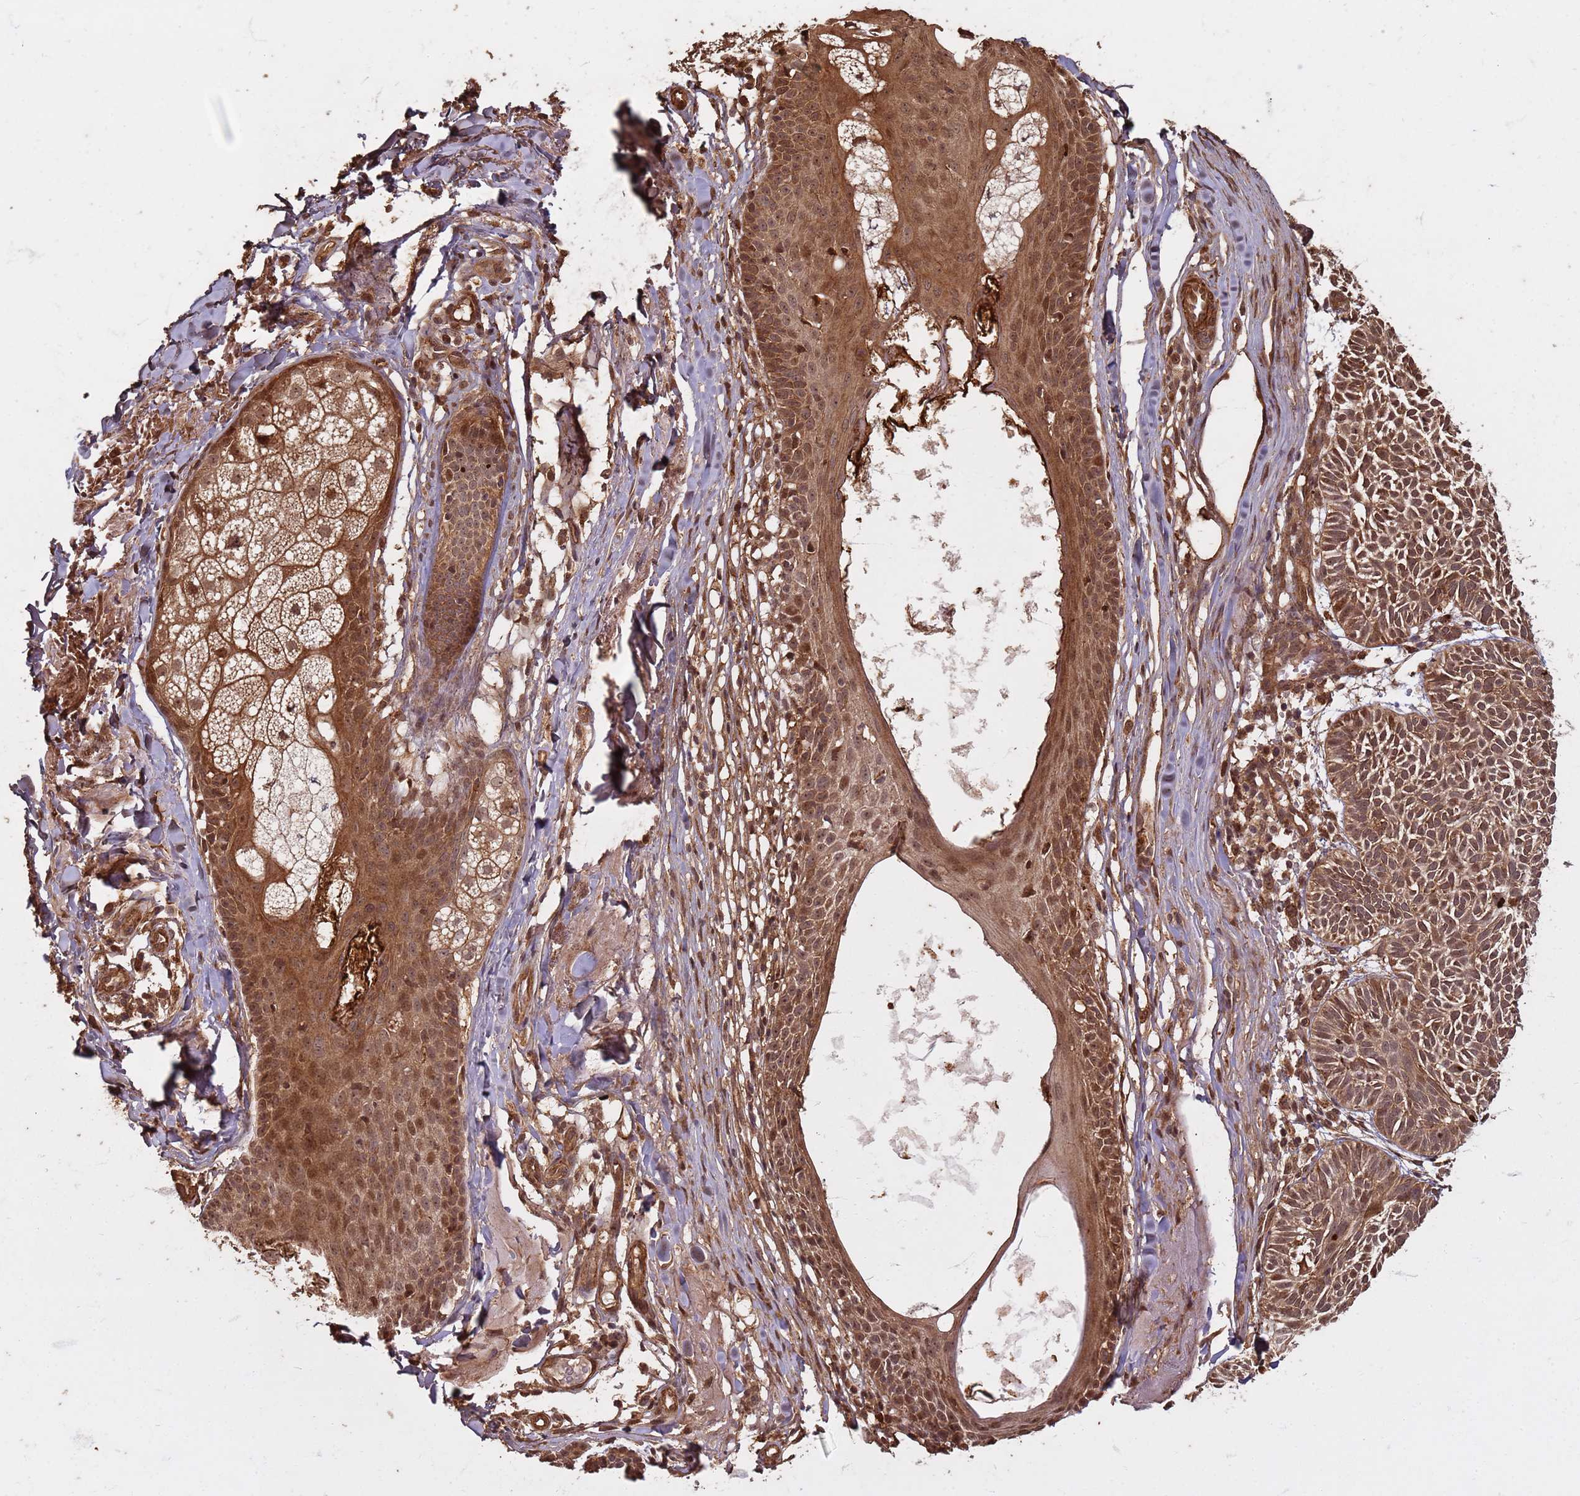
{"staining": {"intensity": "strong", "quantity": ">75%", "location": "cytoplasmic/membranous,nuclear"}, "tissue": "skin cancer", "cell_type": "Tumor cells", "image_type": "cancer", "snomed": [{"axis": "morphology", "description": "Basal cell carcinoma"}, {"axis": "topography", "description": "Skin"}], "caption": "The immunohistochemical stain shows strong cytoplasmic/membranous and nuclear positivity in tumor cells of skin cancer tissue.", "gene": "KIF26A", "patient": {"sex": "male", "age": 69}}